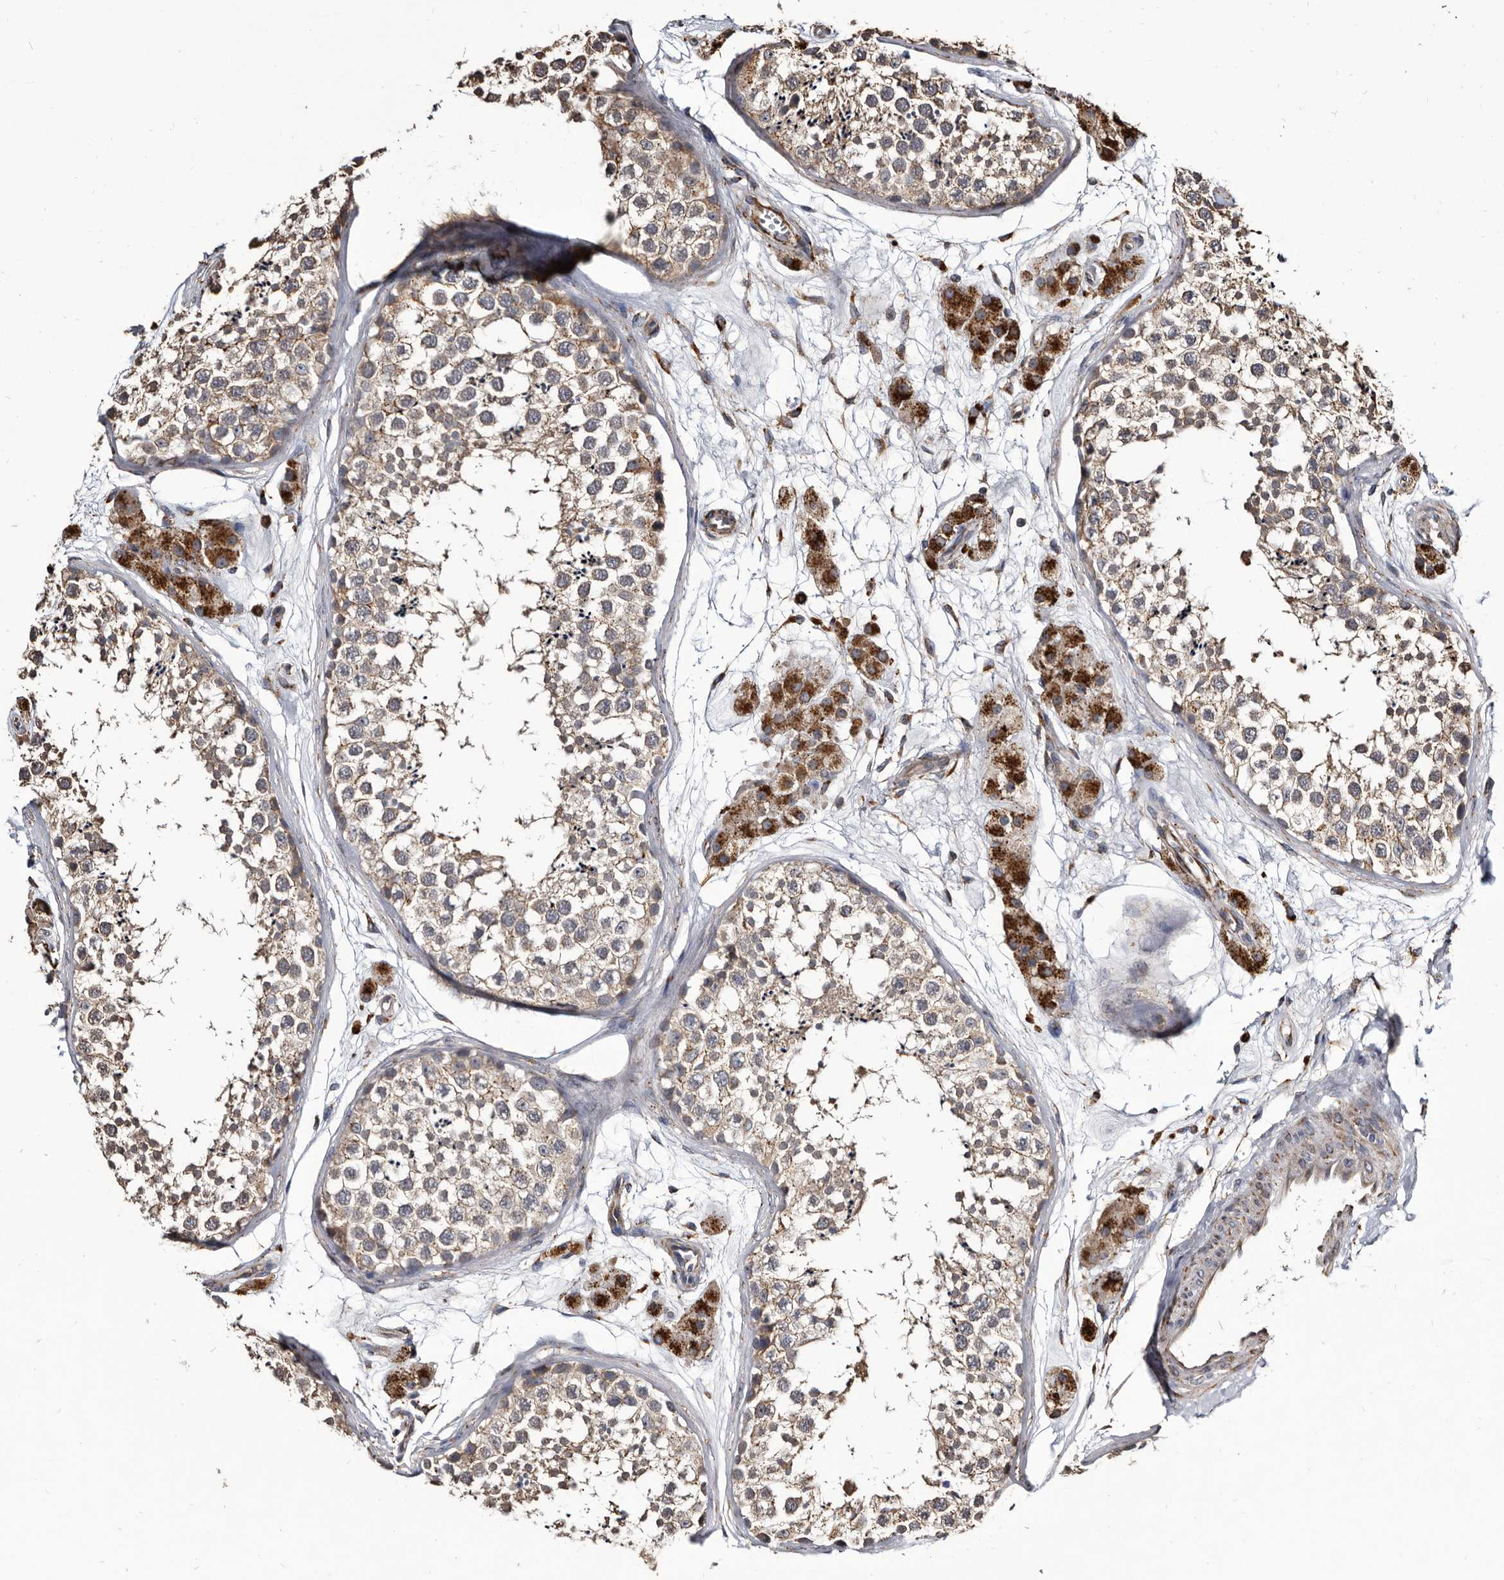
{"staining": {"intensity": "moderate", "quantity": ">75%", "location": "cytoplasmic/membranous"}, "tissue": "testis", "cell_type": "Cells in seminiferous ducts", "image_type": "normal", "snomed": [{"axis": "morphology", "description": "Normal tissue, NOS"}, {"axis": "topography", "description": "Testis"}], "caption": "High-magnification brightfield microscopy of unremarkable testis stained with DAB (3,3'-diaminobenzidine) (brown) and counterstained with hematoxylin (blue). cells in seminiferous ducts exhibit moderate cytoplasmic/membranous staining is appreciated in approximately>75% of cells.", "gene": "CTSA", "patient": {"sex": "male", "age": 56}}